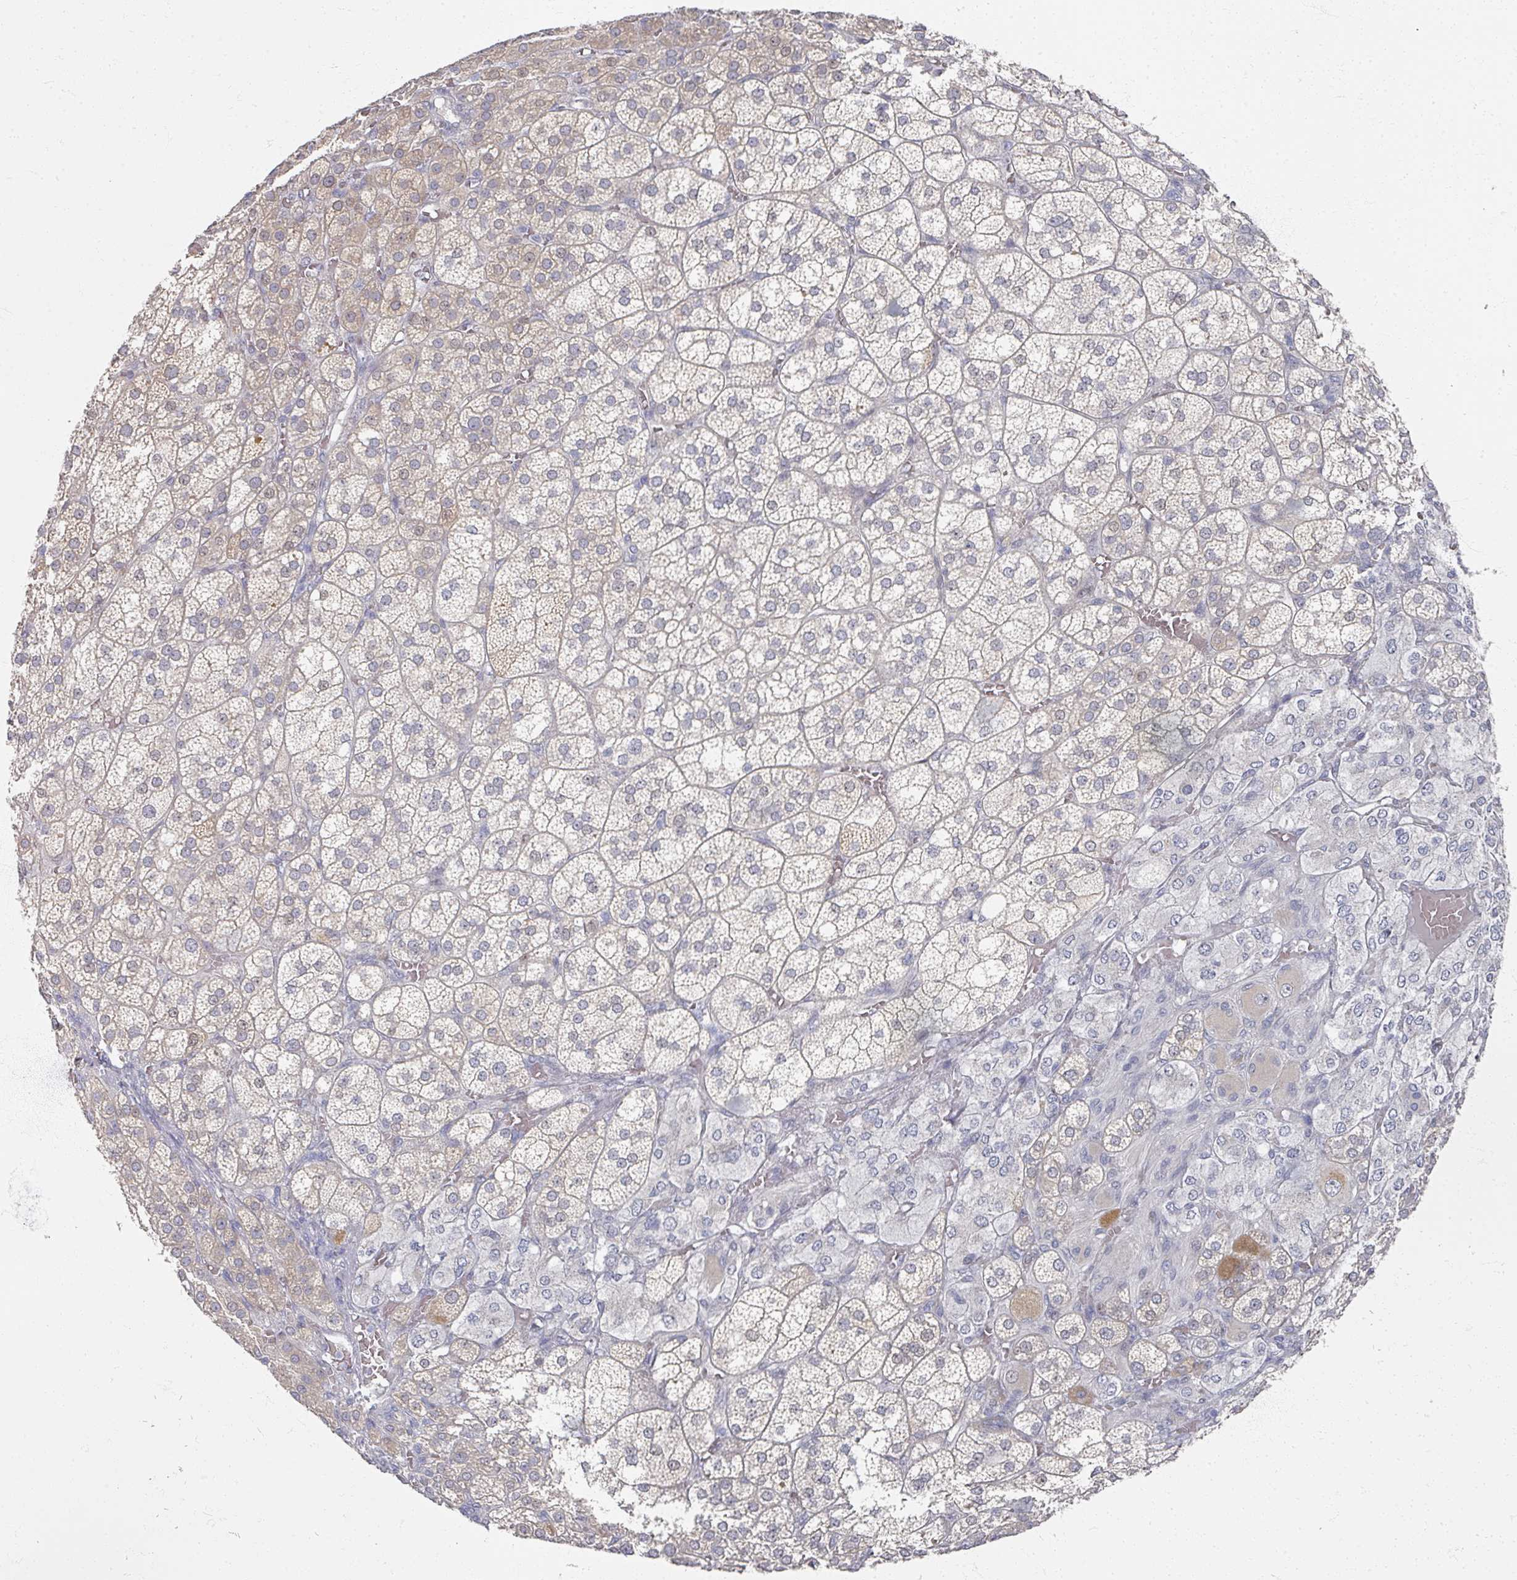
{"staining": {"intensity": "weak", "quantity": "25%-75%", "location": "cytoplasmic/membranous"}, "tissue": "adrenal gland", "cell_type": "Glandular cells", "image_type": "normal", "snomed": [{"axis": "morphology", "description": "Normal tissue, NOS"}, {"axis": "topography", "description": "Adrenal gland"}], "caption": "Glandular cells reveal low levels of weak cytoplasmic/membranous positivity in approximately 25%-75% of cells in normal adrenal gland. (DAB IHC with brightfield microscopy, high magnification).", "gene": "TTYH3", "patient": {"sex": "female", "age": 60}}